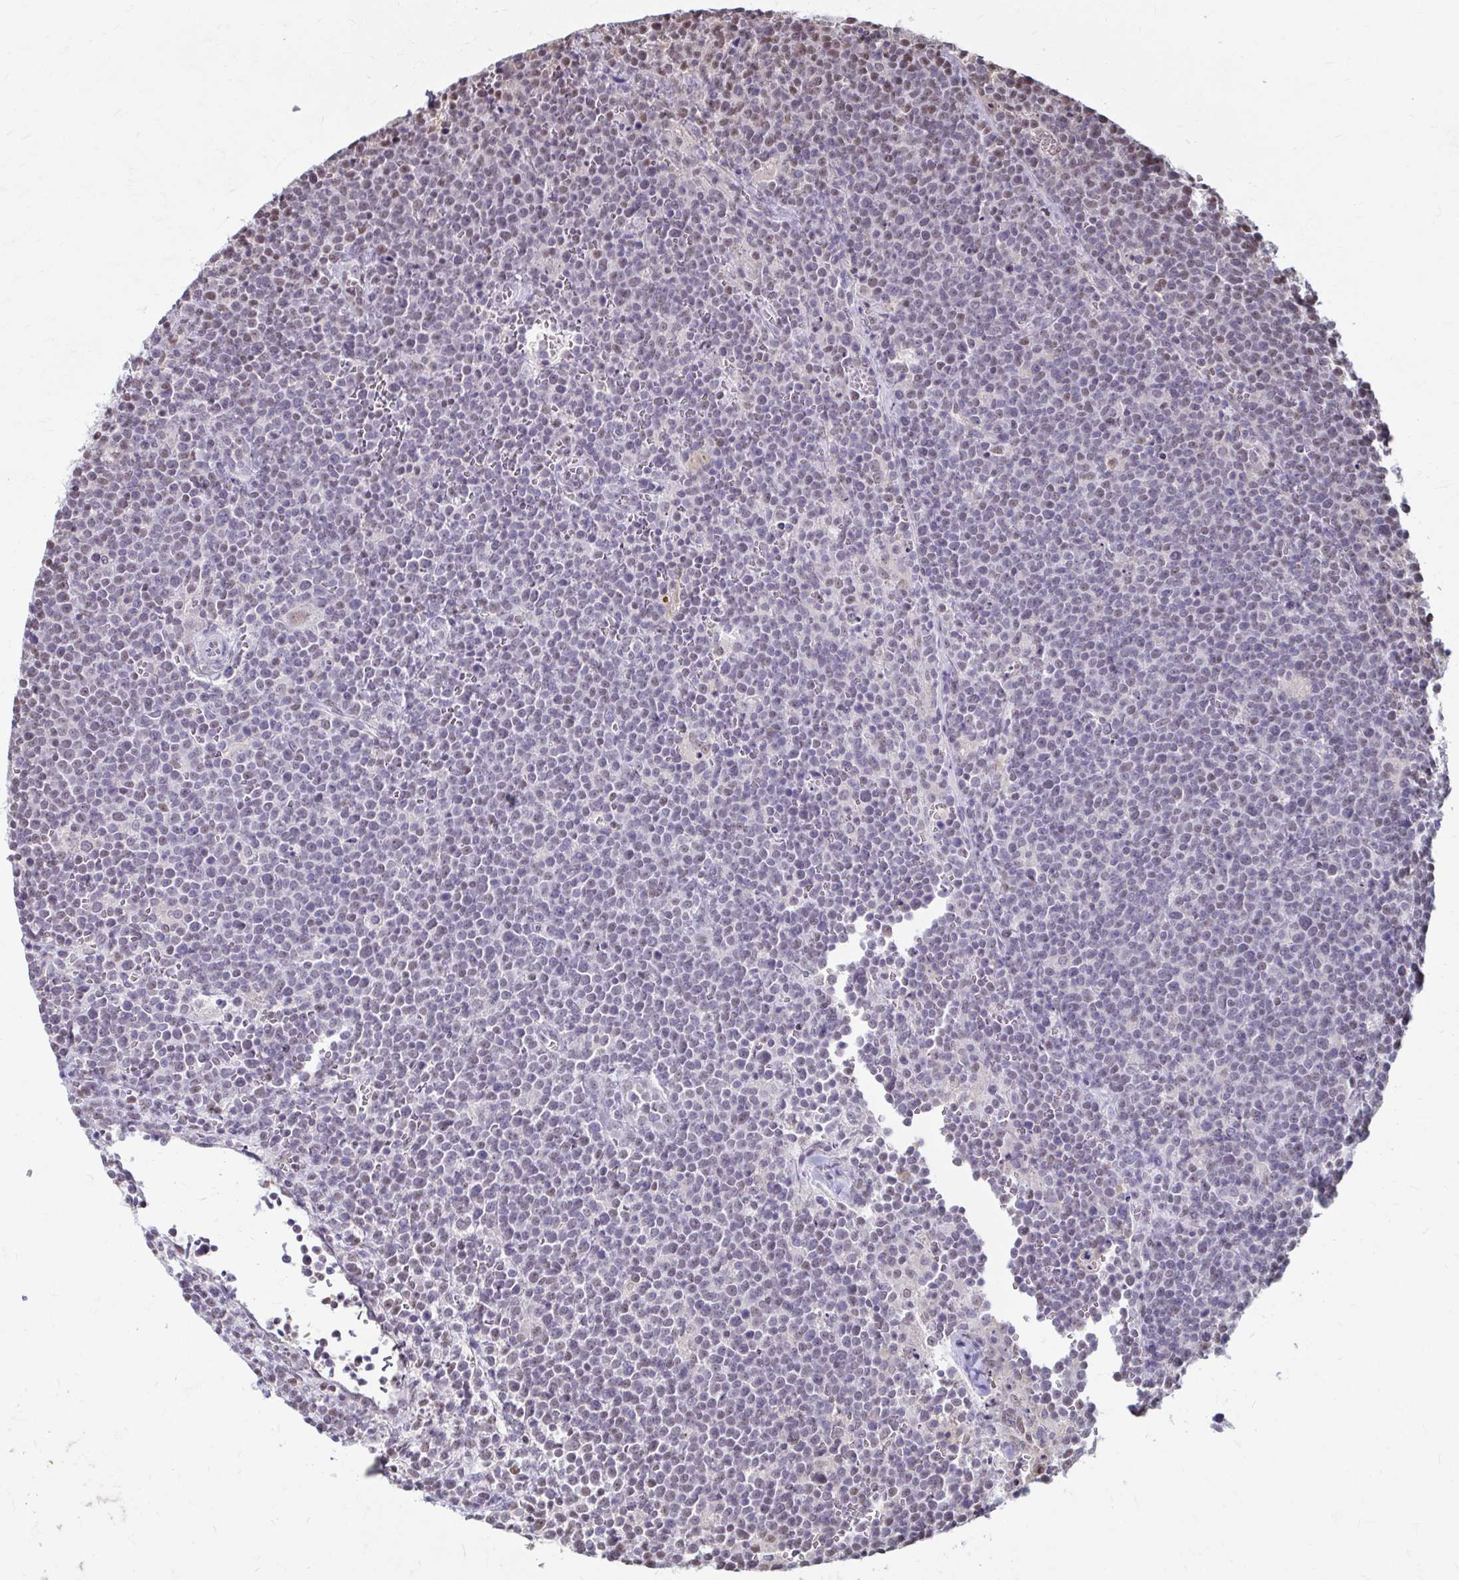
{"staining": {"intensity": "negative", "quantity": "none", "location": "none"}, "tissue": "lymphoma", "cell_type": "Tumor cells", "image_type": "cancer", "snomed": [{"axis": "morphology", "description": "Malignant lymphoma, non-Hodgkin's type, High grade"}, {"axis": "topography", "description": "Lymph node"}], "caption": "An immunohistochemistry micrograph of malignant lymphoma, non-Hodgkin's type (high-grade) is shown. There is no staining in tumor cells of malignant lymphoma, non-Hodgkin's type (high-grade).", "gene": "ING4", "patient": {"sex": "male", "age": 61}}